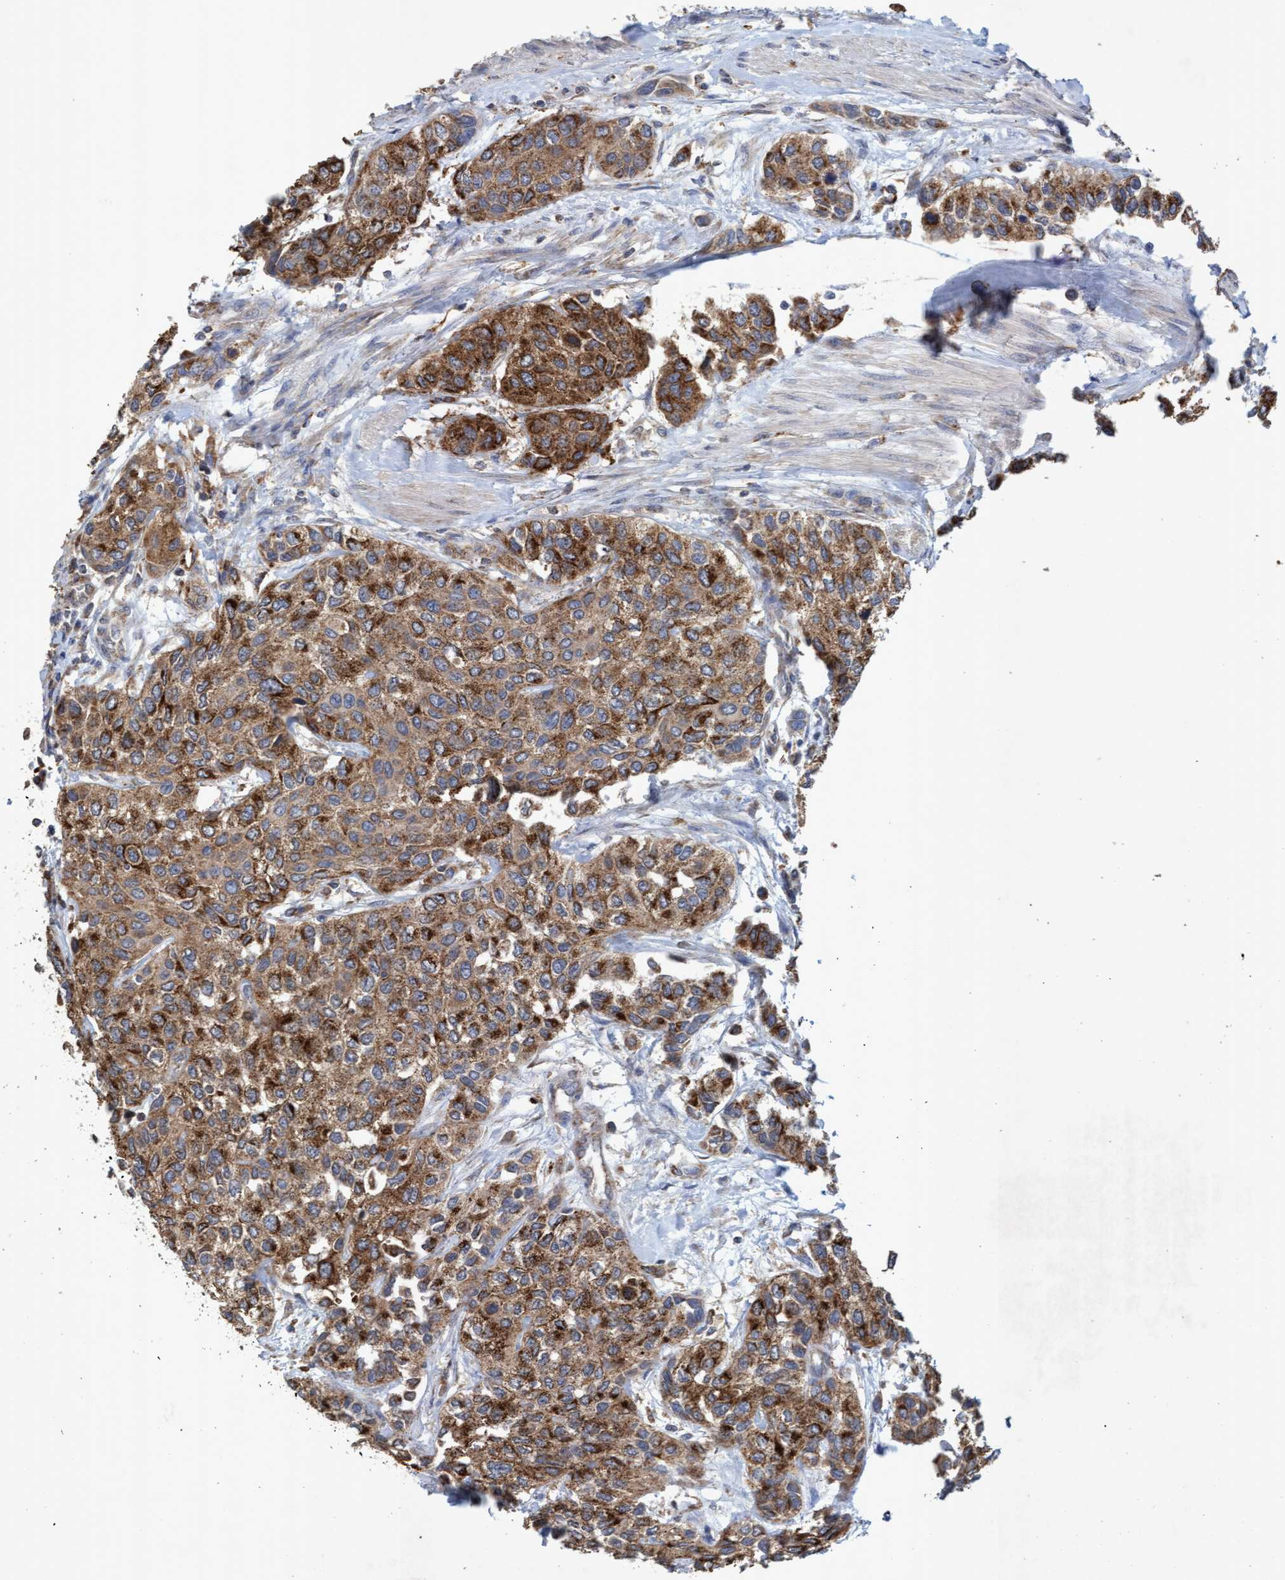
{"staining": {"intensity": "moderate", "quantity": ">75%", "location": "cytoplasmic/membranous"}, "tissue": "urothelial cancer", "cell_type": "Tumor cells", "image_type": "cancer", "snomed": [{"axis": "morphology", "description": "Urothelial carcinoma, High grade"}, {"axis": "topography", "description": "Urinary bladder"}], "caption": "Immunohistochemistry micrograph of neoplastic tissue: human urothelial carcinoma (high-grade) stained using IHC demonstrates medium levels of moderate protein expression localized specifically in the cytoplasmic/membranous of tumor cells, appearing as a cytoplasmic/membranous brown color.", "gene": "ATPAF2", "patient": {"sex": "female", "age": 56}}